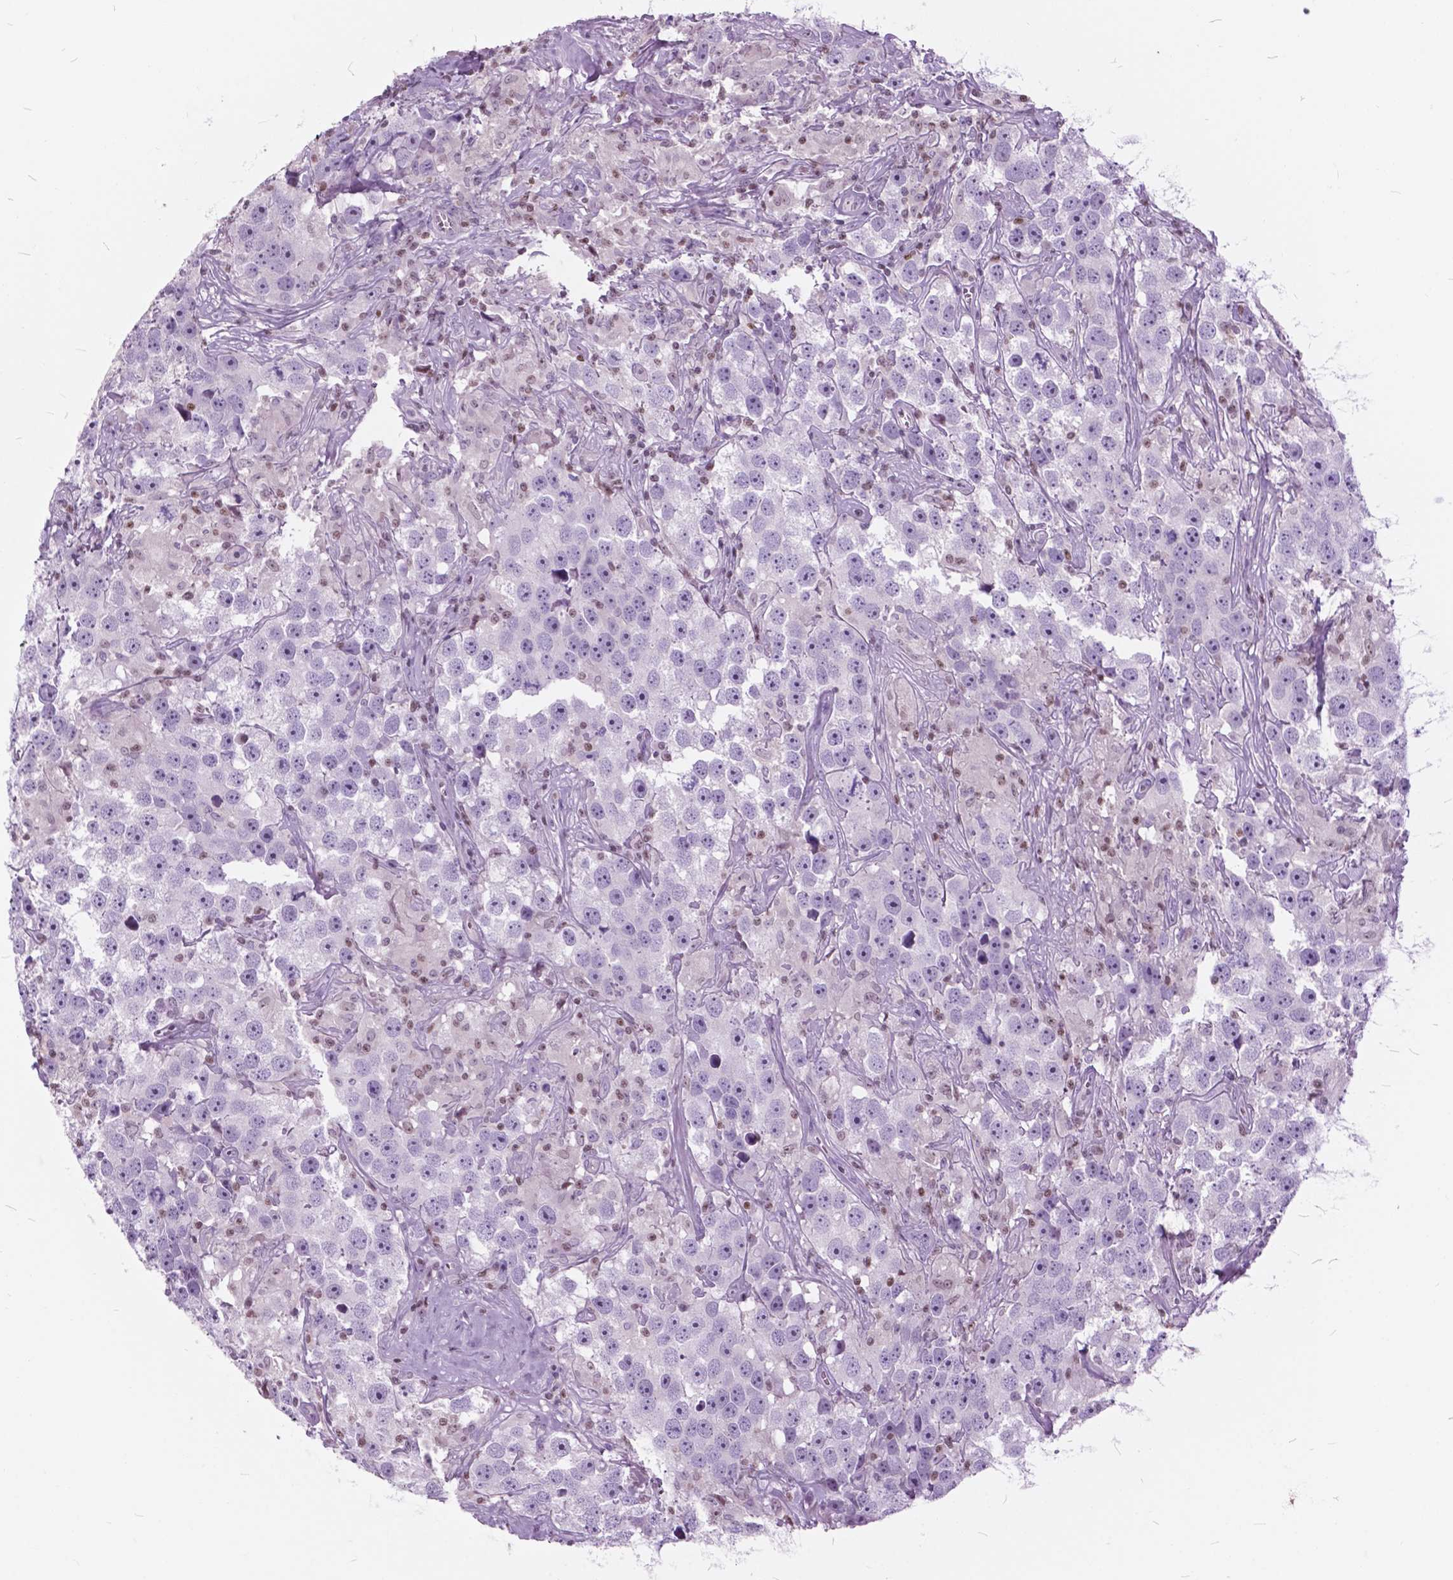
{"staining": {"intensity": "negative", "quantity": "none", "location": "none"}, "tissue": "testis cancer", "cell_type": "Tumor cells", "image_type": "cancer", "snomed": [{"axis": "morphology", "description": "Seminoma, NOS"}, {"axis": "topography", "description": "Testis"}], "caption": "Tumor cells are negative for brown protein staining in seminoma (testis).", "gene": "SP140", "patient": {"sex": "male", "age": 49}}